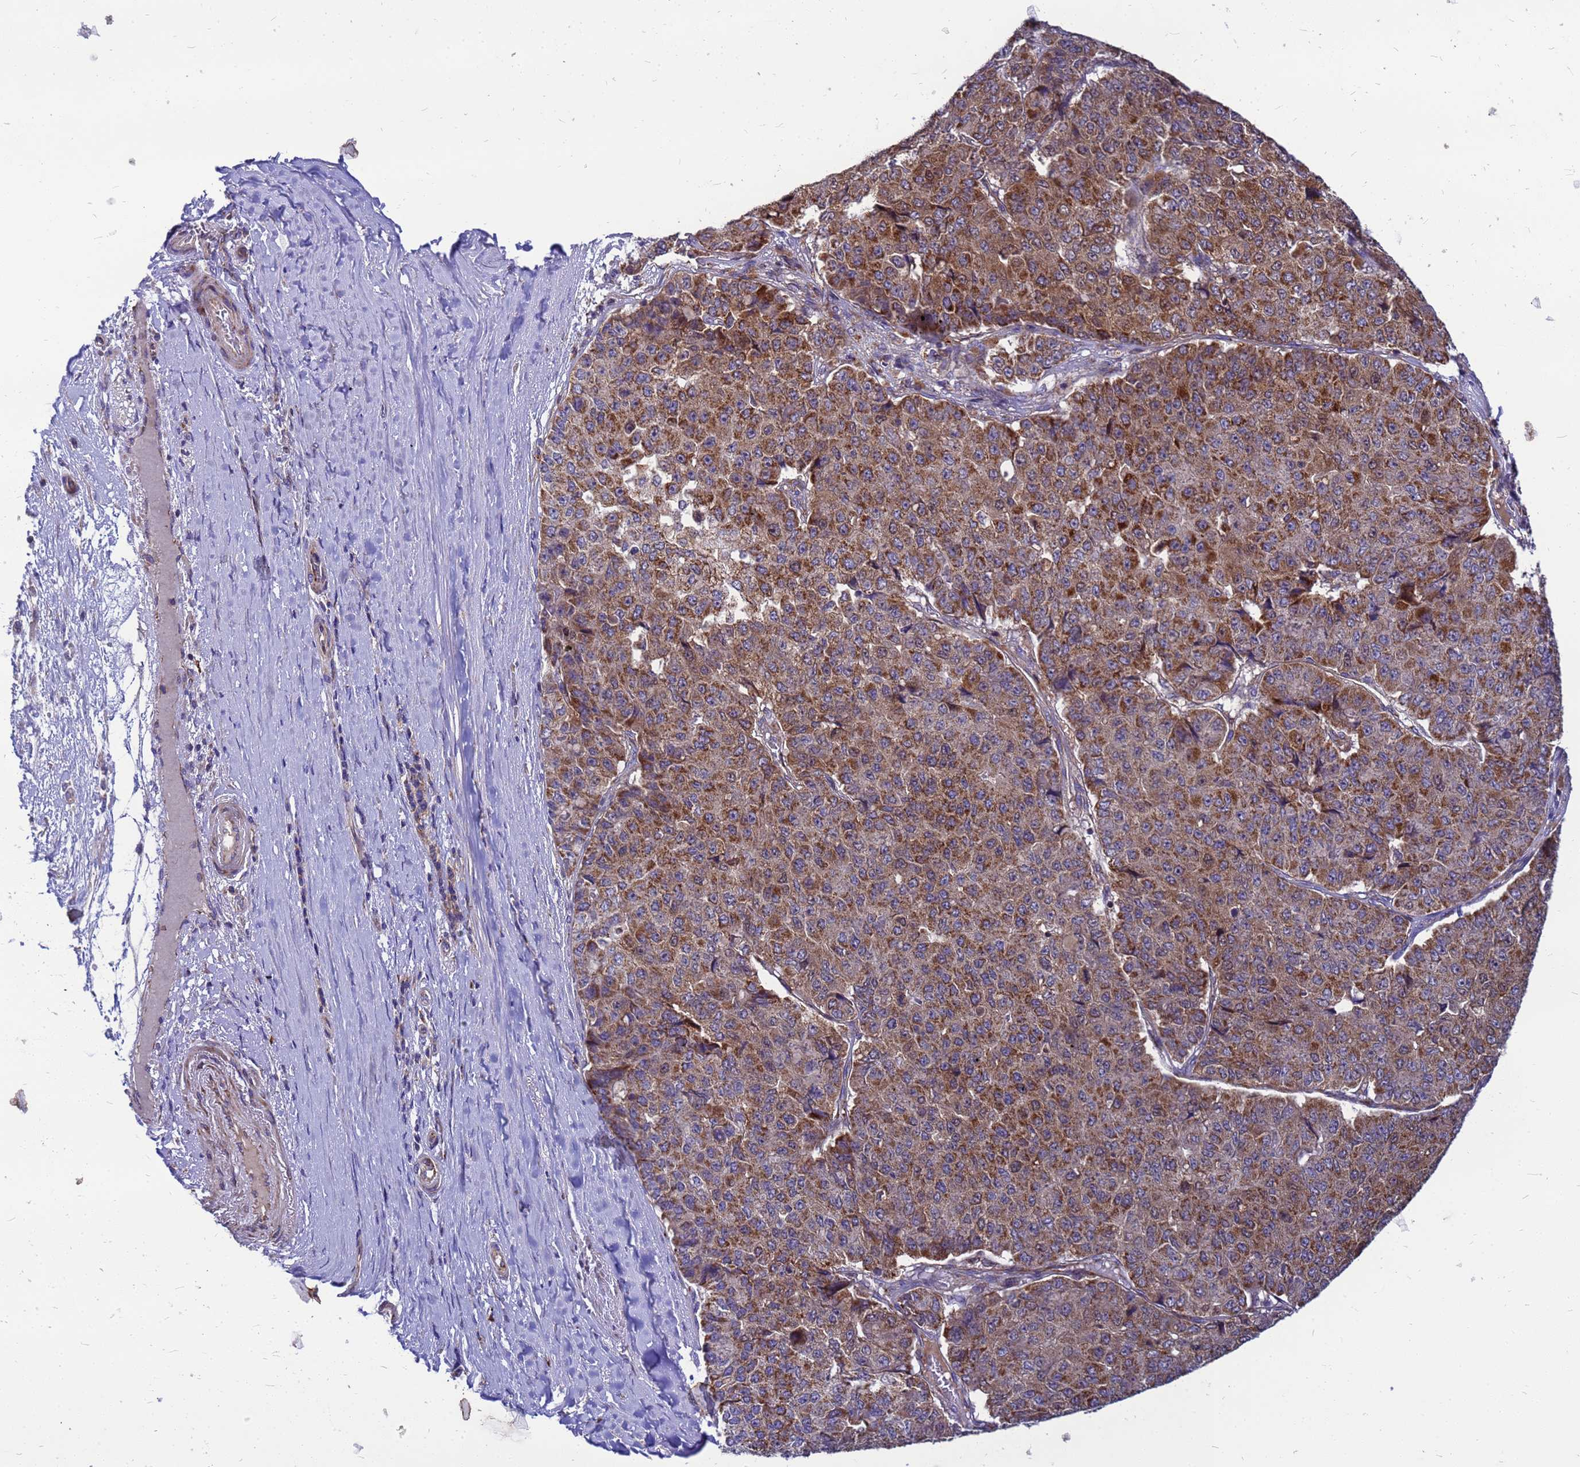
{"staining": {"intensity": "moderate", "quantity": ">75%", "location": "cytoplasmic/membranous"}, "tissue": "pancreatic cancer", "cell_type": "Tumor cells", "image_type": "cancer", "snomed": [{"axis": "morphology", "description": "Adenocarcinoma, NOS"}, {"axis": "topography", "description": "Pancreas"}], "caption": "IHC of adenocarcinoma (pancreatic) shows medium levels of moderate cytoplasmic/membranous staining in about >75% of tumor cells.", "gene": "CMC4", "patient": {"sex": "male", "age": 50}}